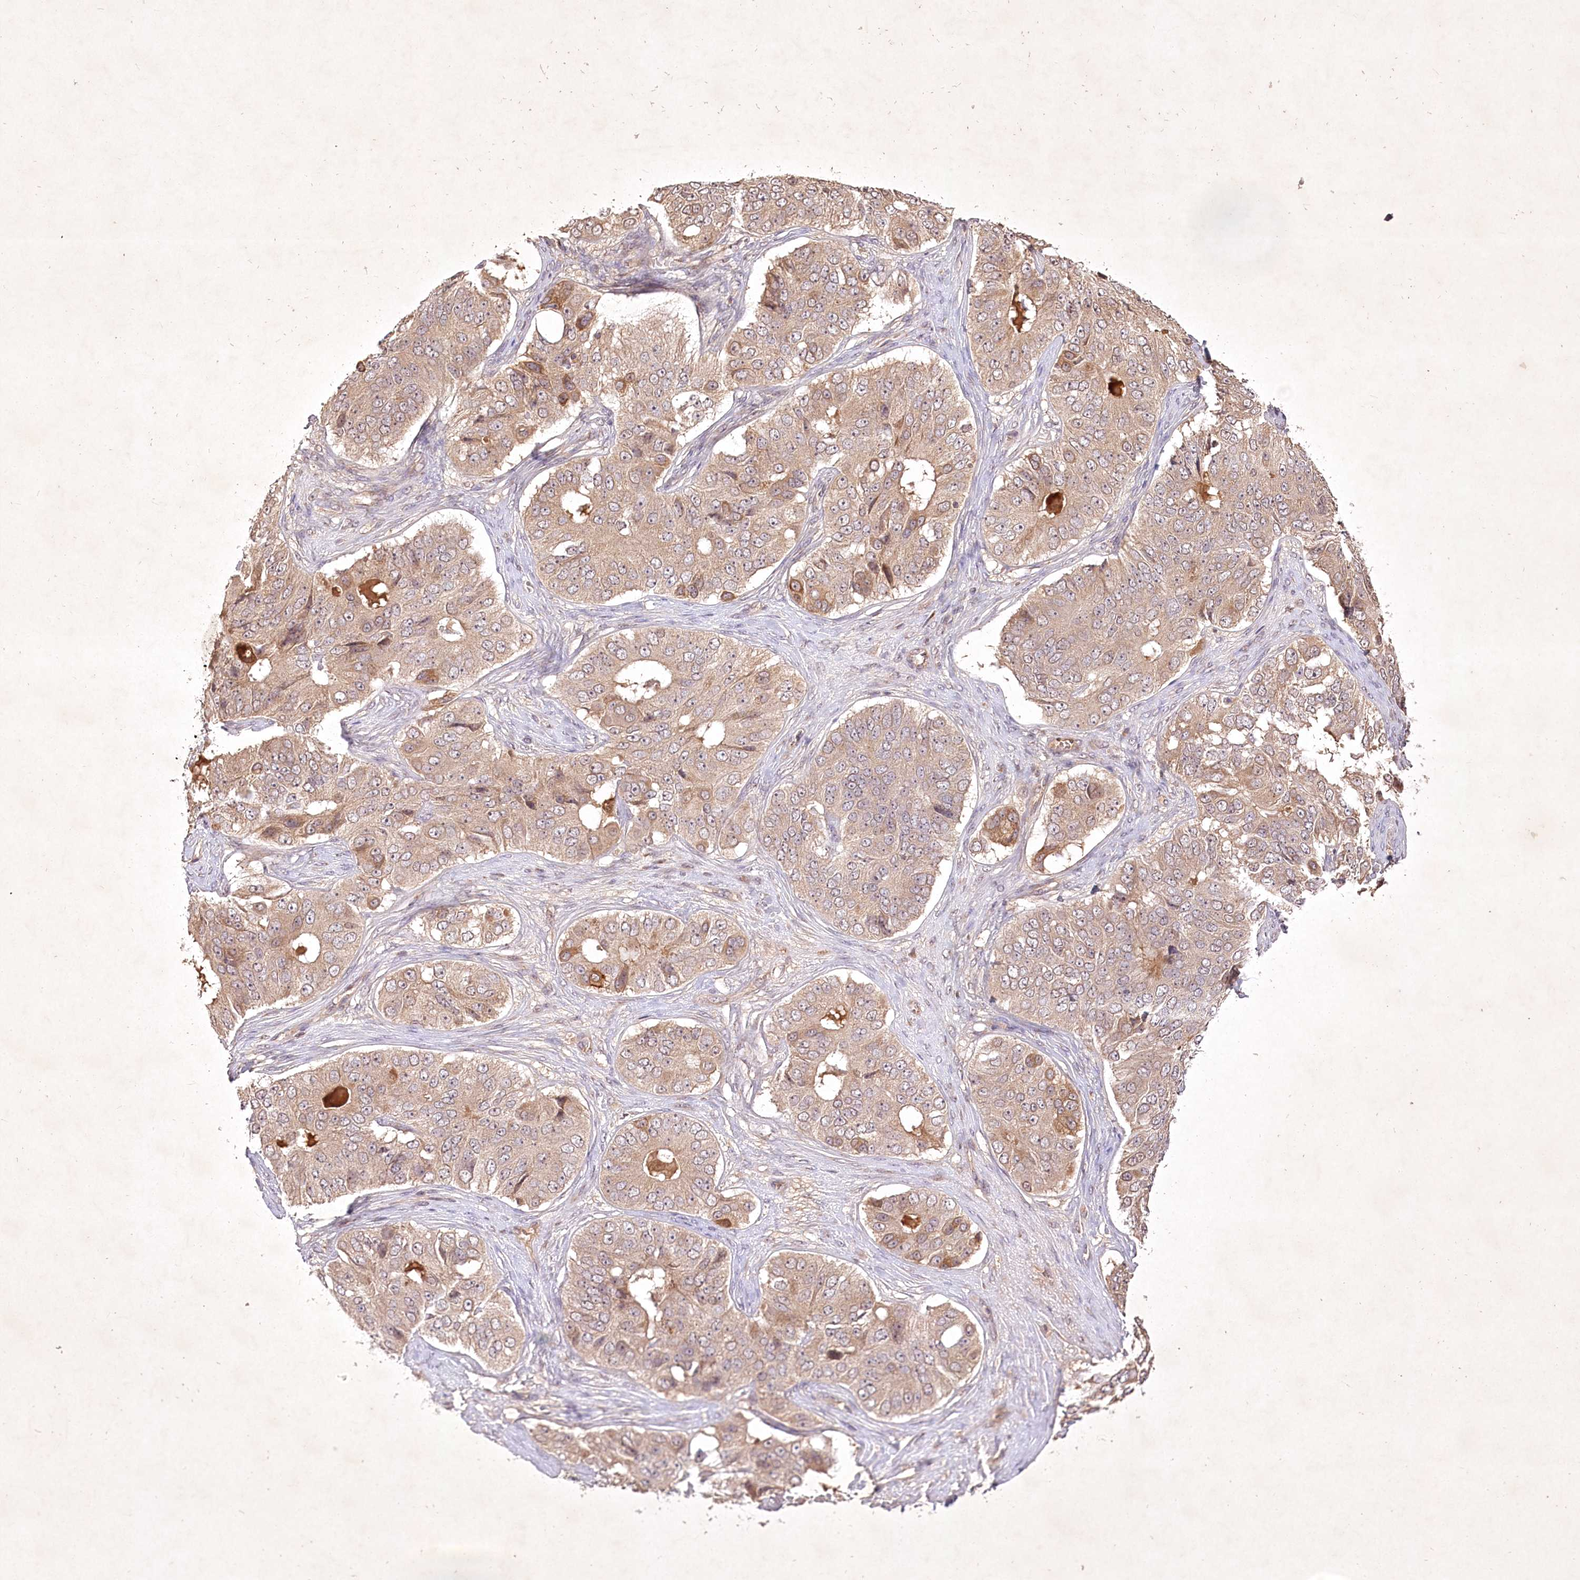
{"staining": {"intensity": "weak", "quantity": ">75%", "location": "cytoplasmic/membranous"}, "tissue": "ovarian cancer", "cell_type": "Tumor cells", "image_type": "cancer", "snomed": [{"axis": "morphology", "description": "Carcinoma, endometroid"}, {"axis": "topography", "description": "Ovary"}], "caption": "Protein expression analysis of endometroid carcinoma (ovarian) demonstrates weak cytoplasmic/membranous expression in about >75% of tumor cells.", "gene": "IRAK1BP1", "patient": {"sex": "female", "age": 51}}